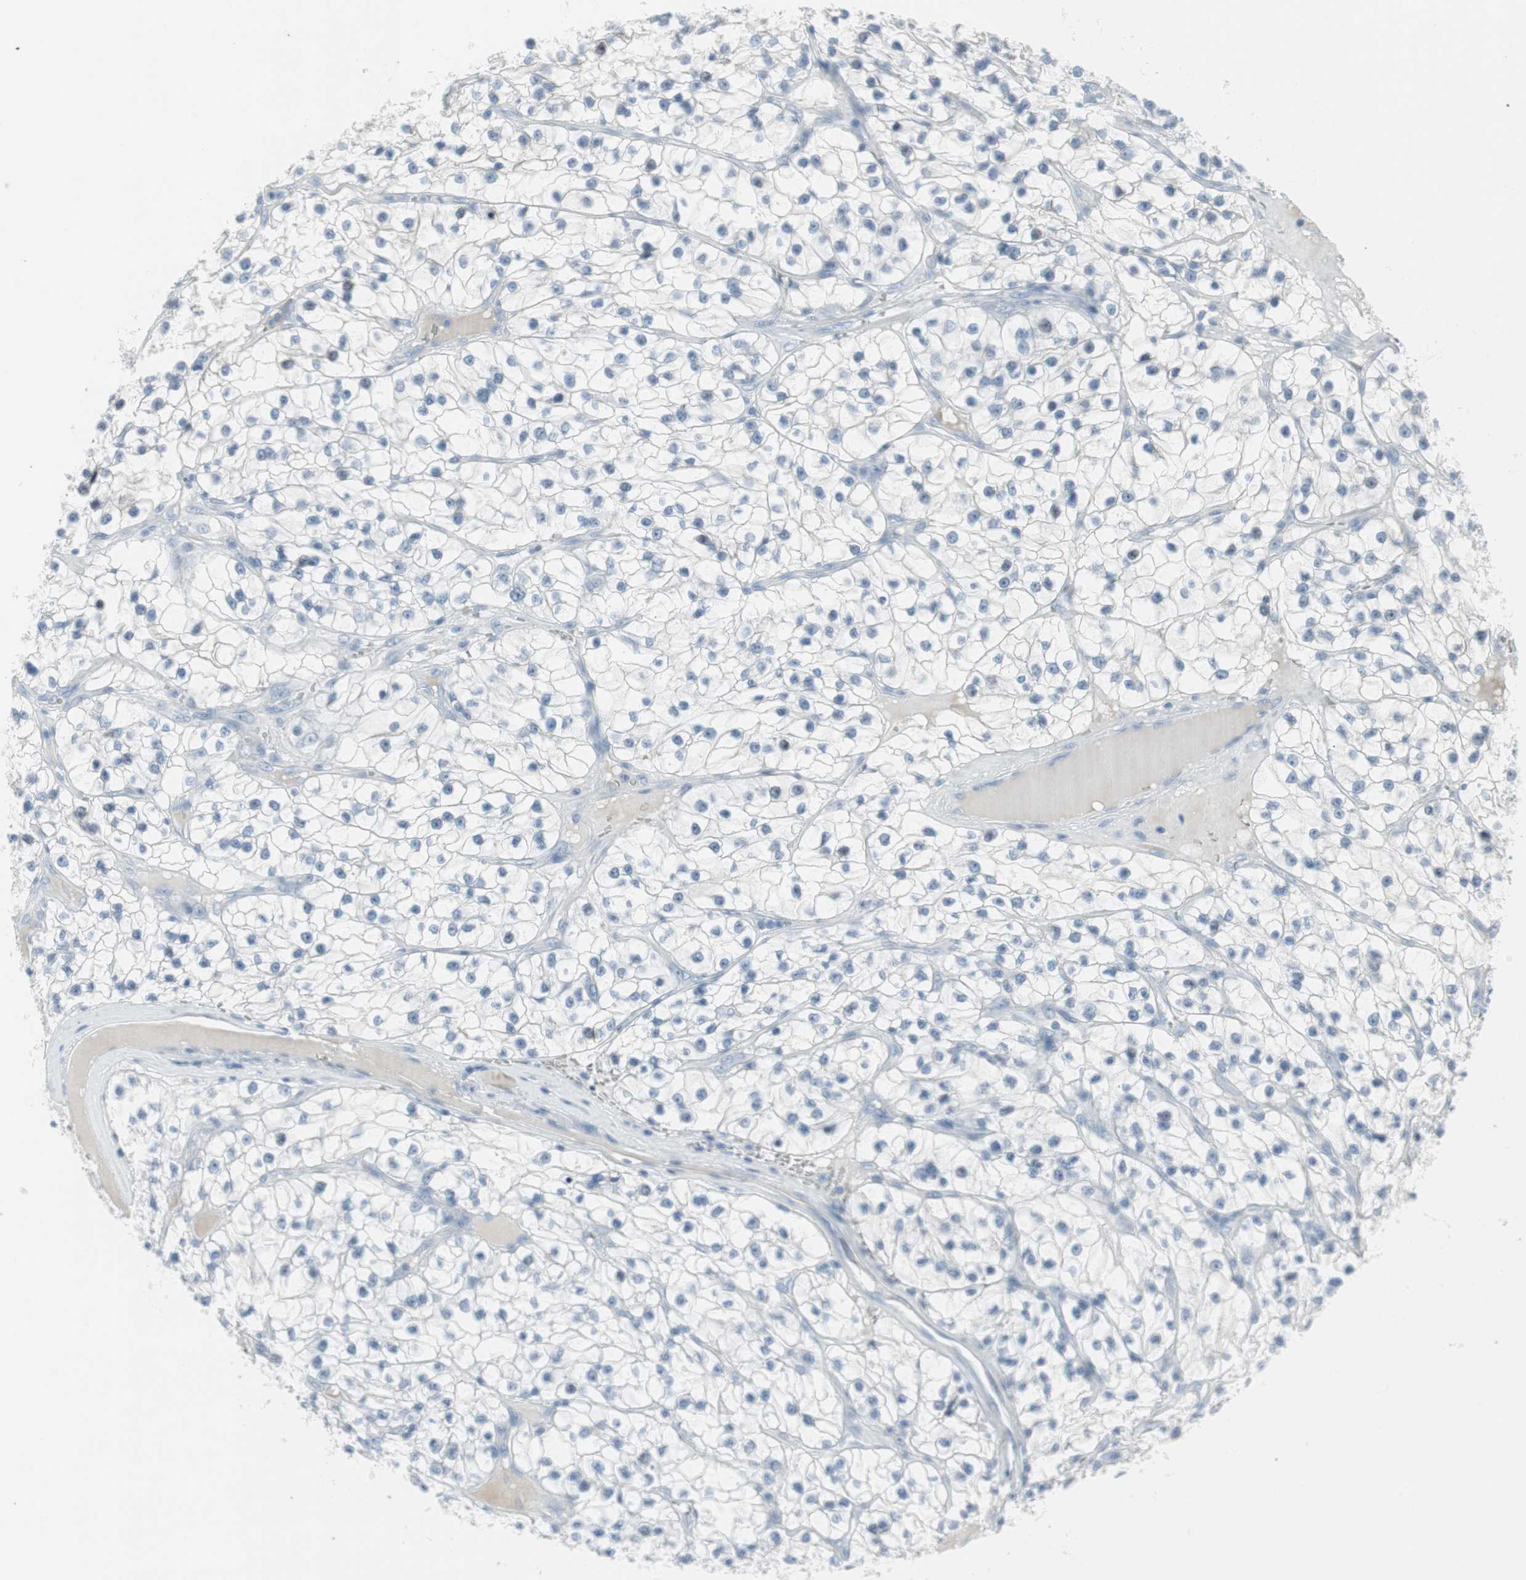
{"staining": {"intensity": "negative", "quantity": "none", "location": "none"}, "tissue": "renal cancer", "cell_type": "Tumor cells", "image_type": "cancer", "snomed": [{"axis": "morphology", "description": "Adenocarcinoma, NOS"}, {"axis": "topography", "description": "Kidney"}], "caption": "A histopathology image of human renal cancer (adenocarcinoma) is negative for staining in tumor cells.", "gene": "AGR2", "patient": {"sex": "female", "age": 57}}